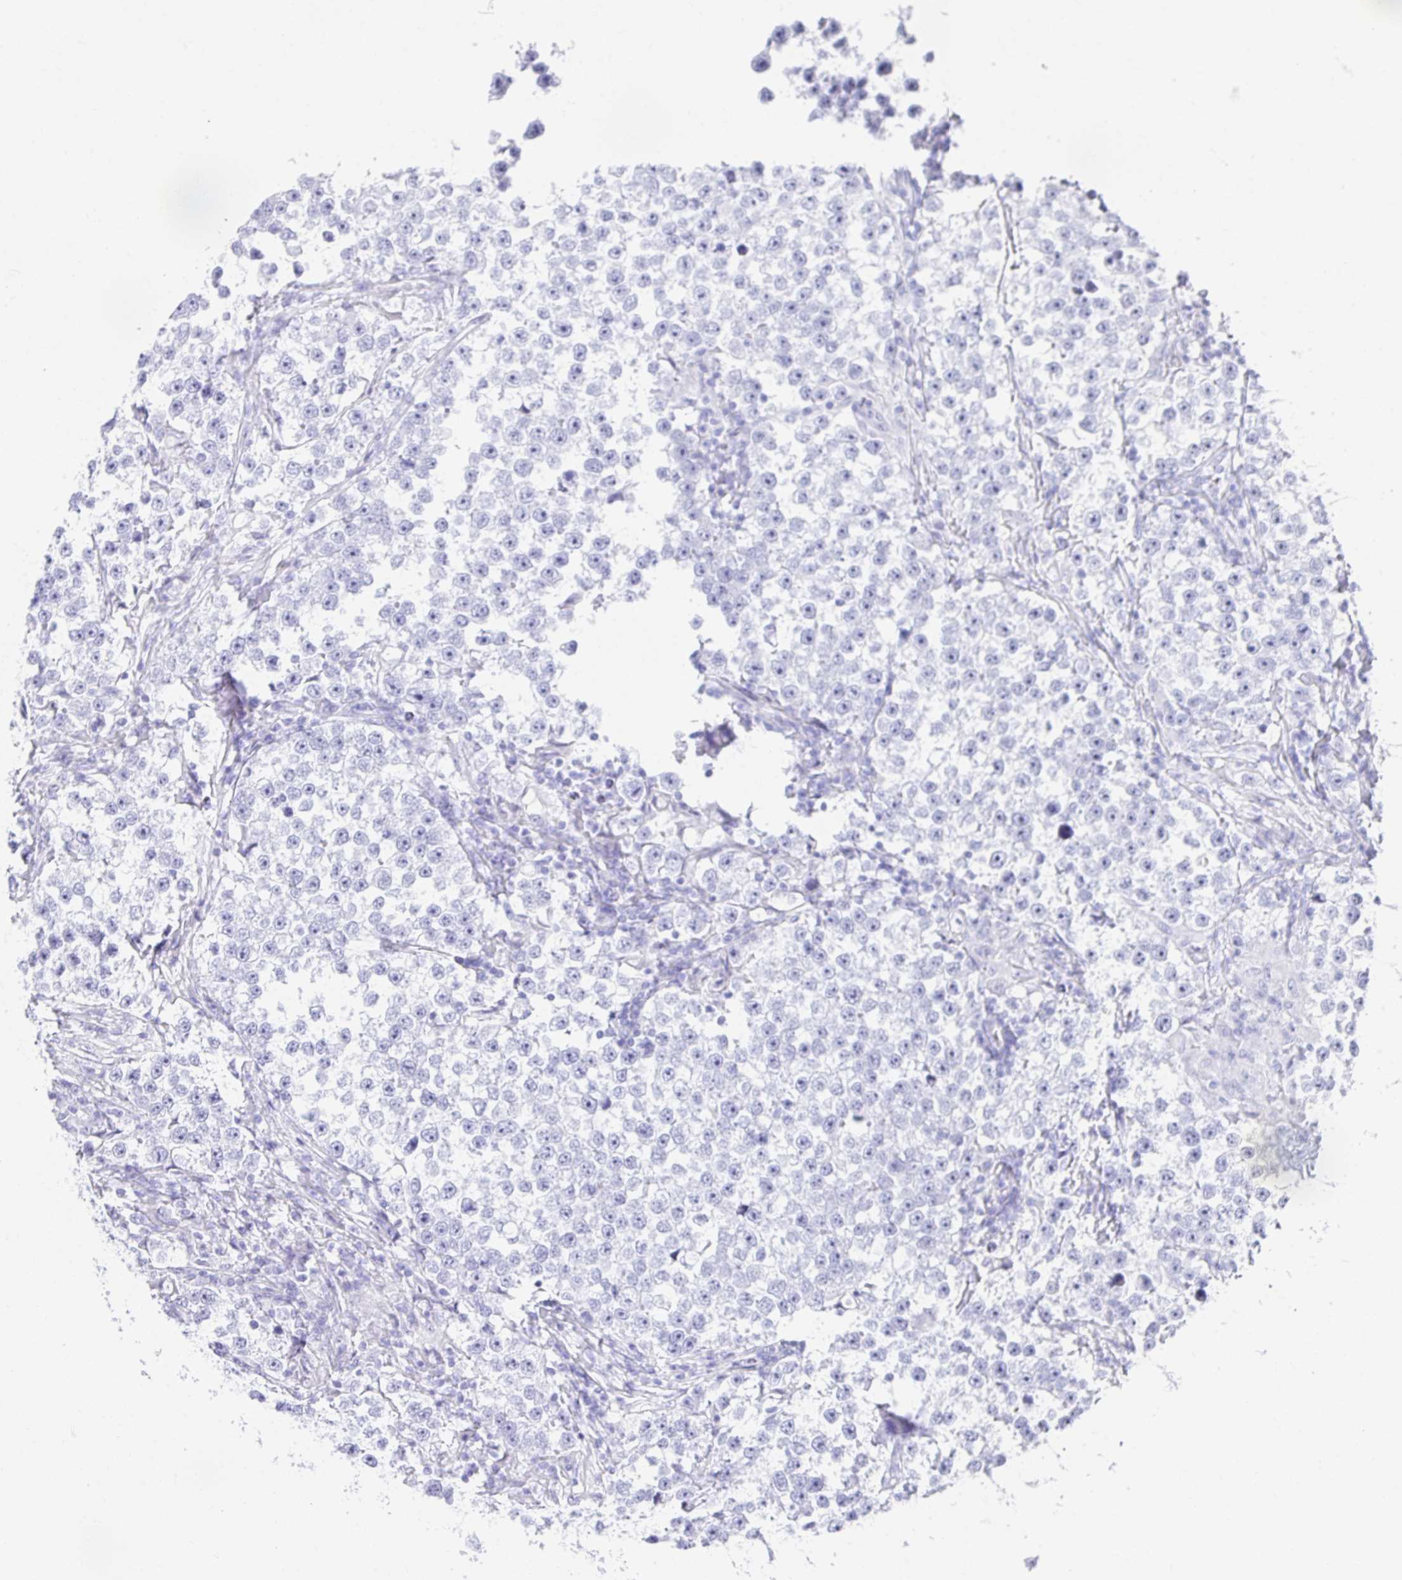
{"staining": {"intensity": "negative", "quantity": "none", "location": "none"}, "tissue": "testis cancer", "cell_type": "Tumor cells", "image_type": "cancer", "snomed": [{"axis": "morphology", "description": "Seminoma, NOS"}, {"axis": "topography", "description": "Testis"}], "caption": "This is a micrograph of immunohistochemistry (IHC) staining of testis cancer, which shows no positivity in tumor cells.", "gene": "CHAT", "patient": {"sex": "male", "age": 46}}